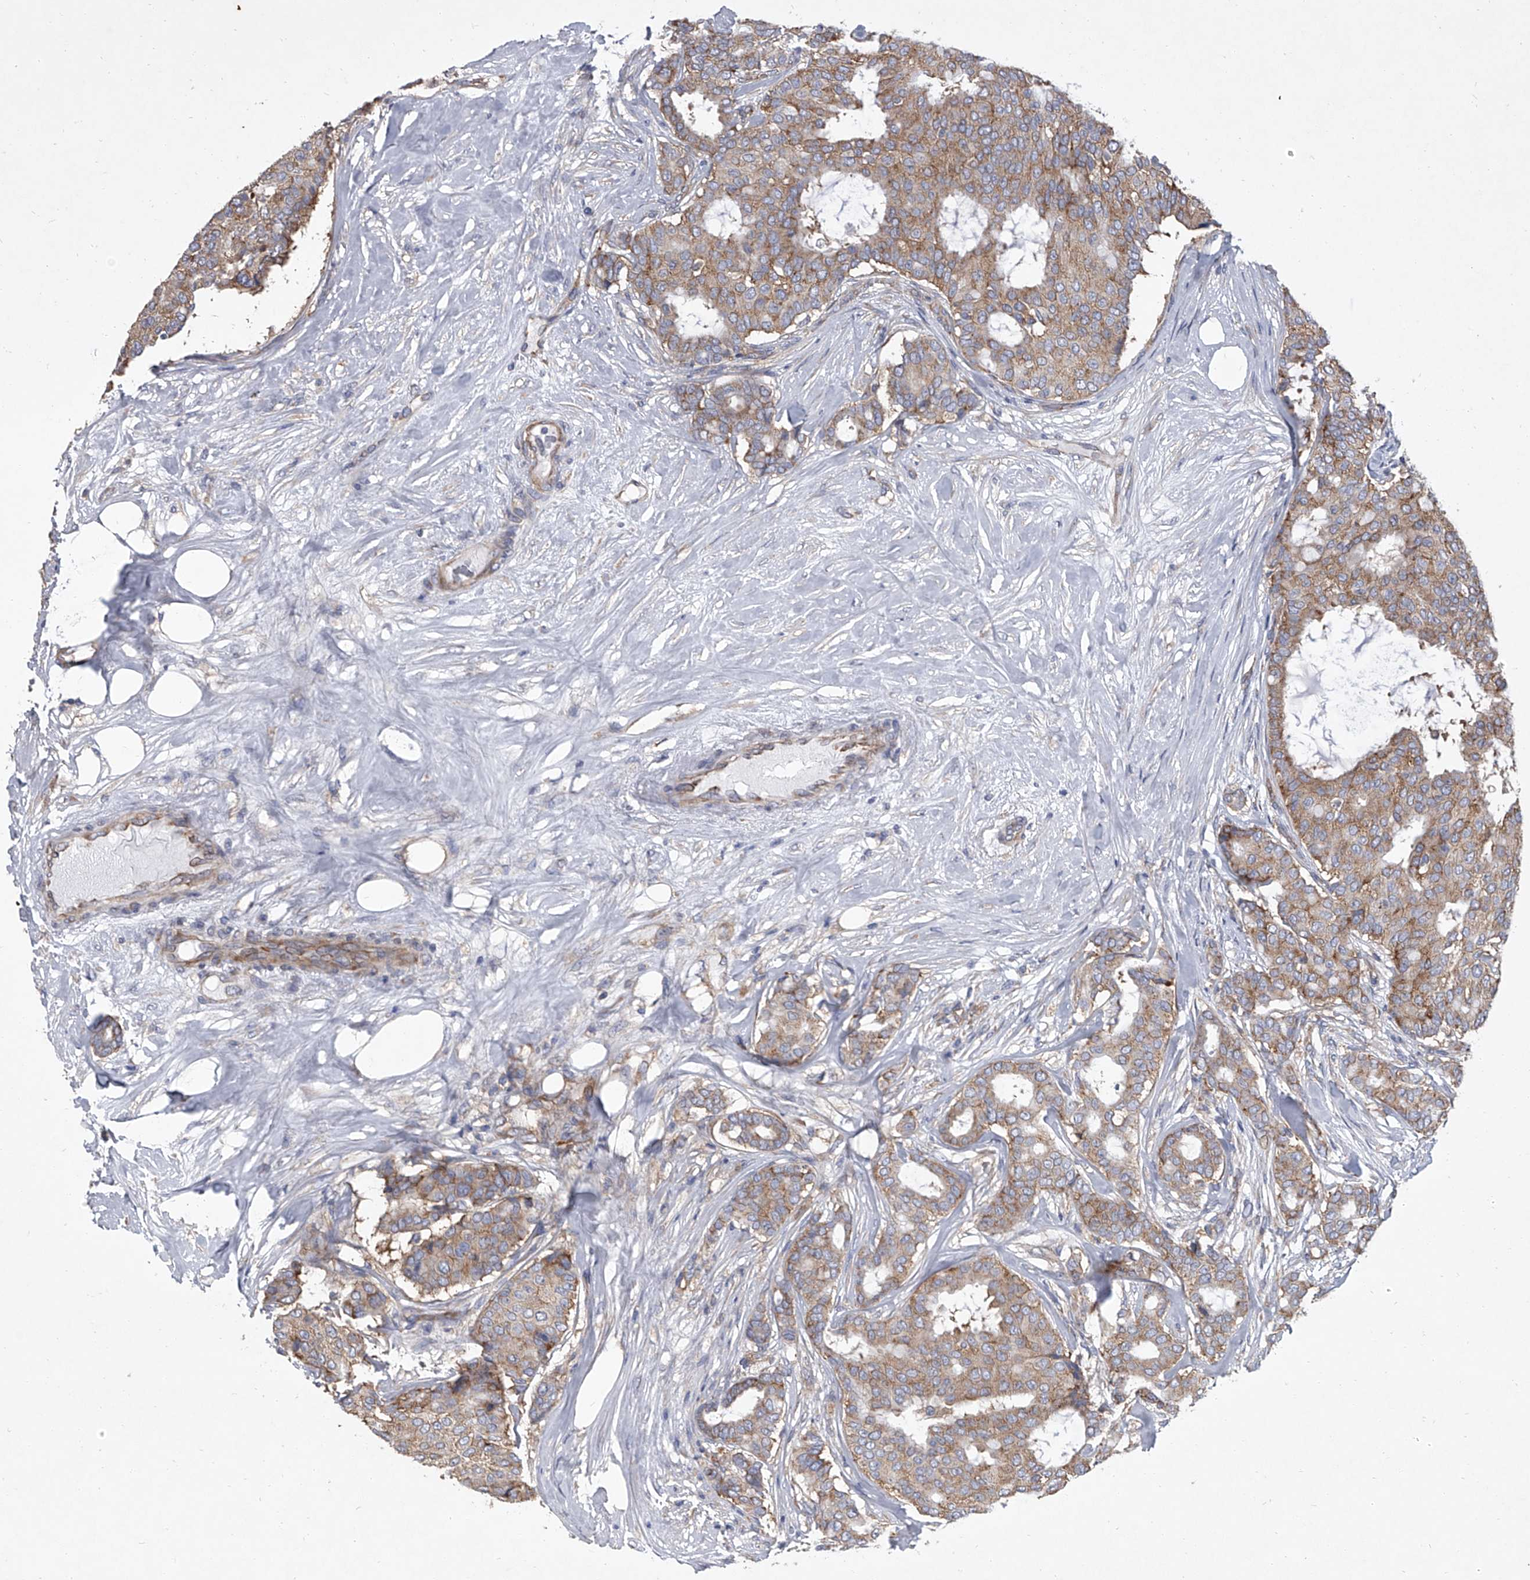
{"staining": {"intensity": "moderate", "quantity": "25%-75%", "location": "cytoplasmic/membranous"}, "tissue": "breast cancer", "cell_type": "Tumor cells", "image_type": "cancer", "snomed": [{"axis": "morphology", "description": "Duct carcinoma"}, {"axis": "topography", "description": "Breast"}], "caption": "There is medium levels of moderate cytoplasmic/membranous staining in tumor cells of breast cancer, as demonstrated by immunohistochemical staining (brown color).", "gene": "EIF2S2", "patient": {"sex": "female", "age": 75}}